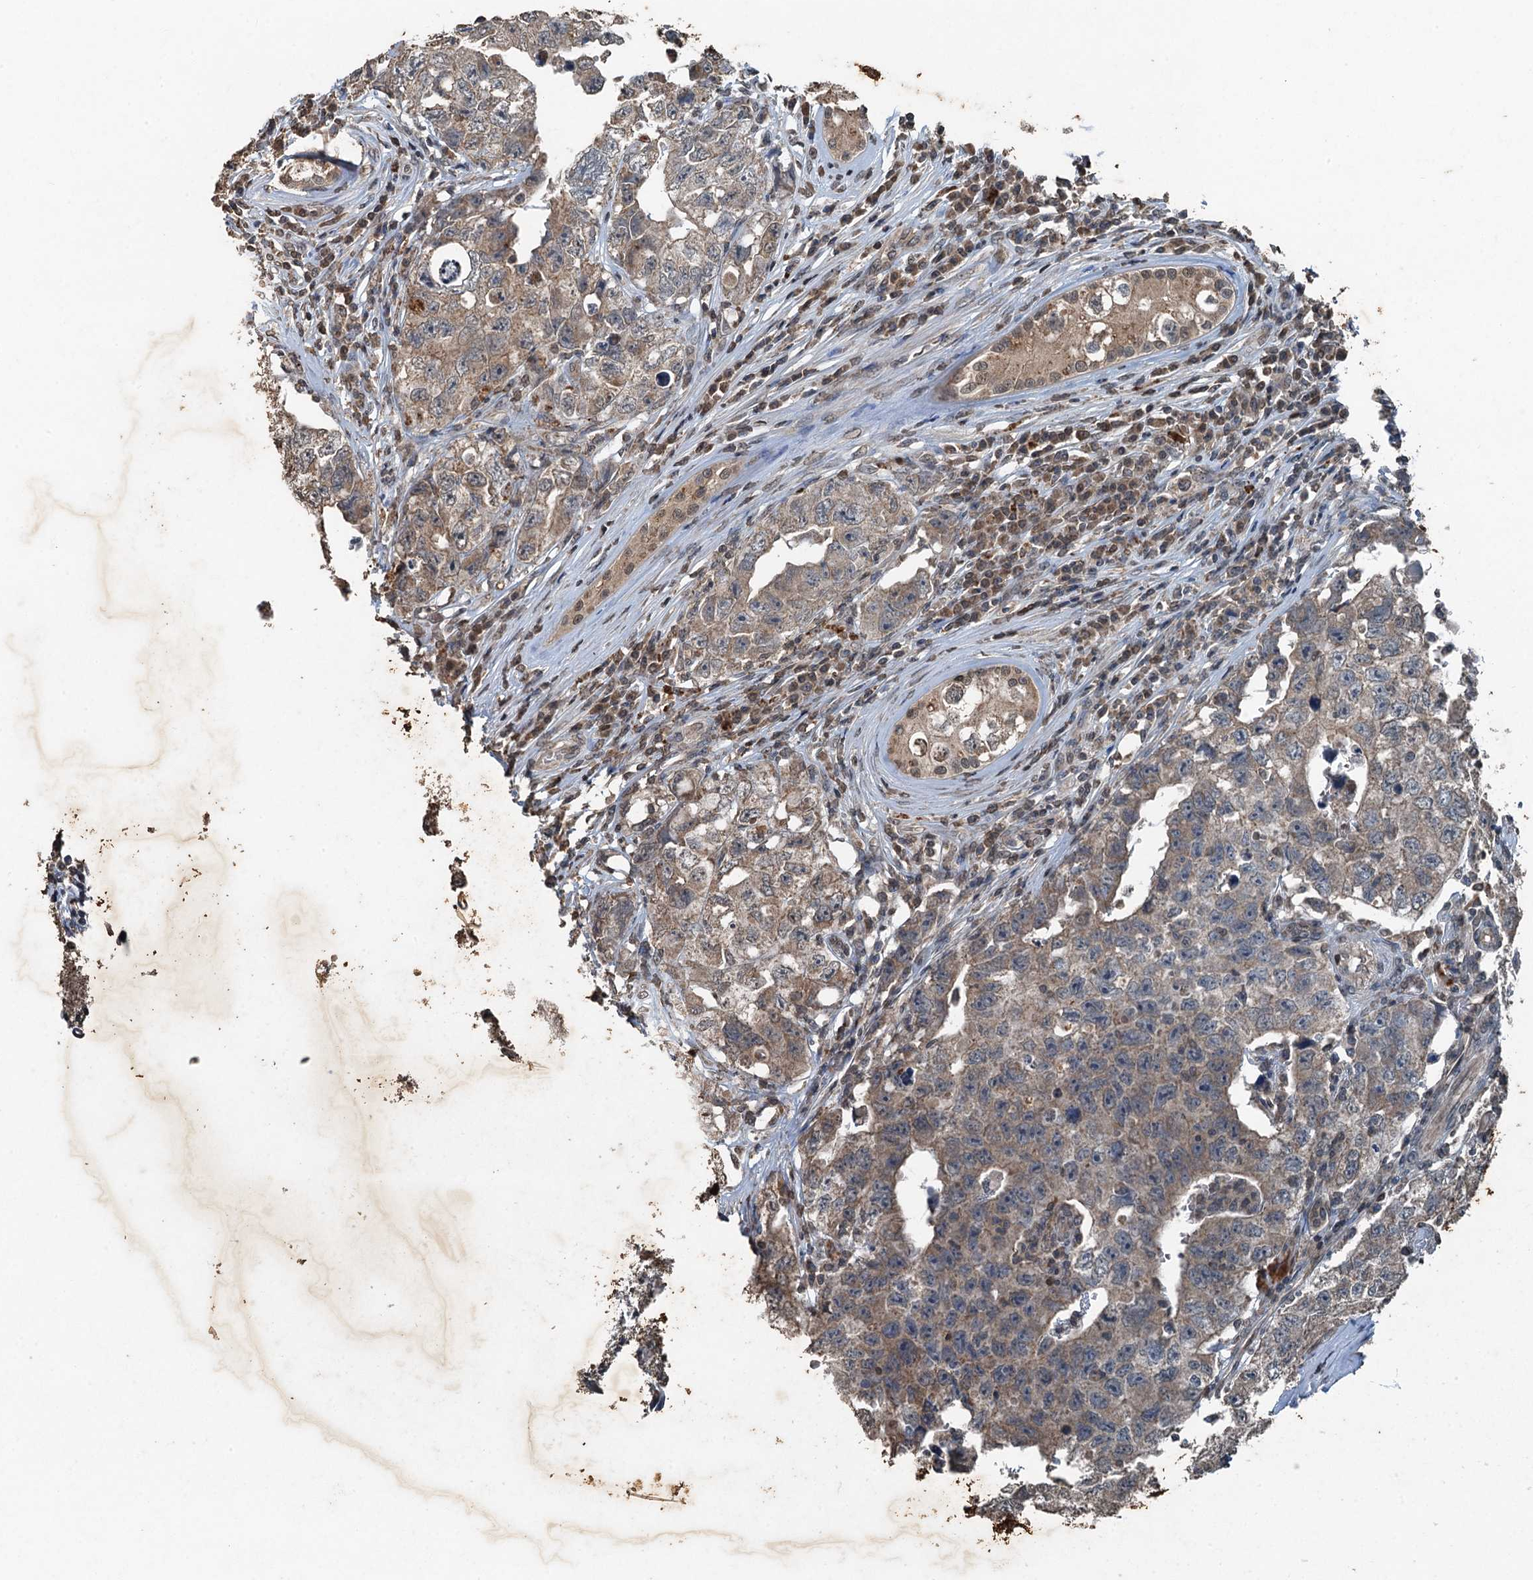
{"staining": {"intensity": "weak", "quantity": "25%-75%", "location": "cytoplasmic/membranous"}, "tissue": "testis cancer", "cell_type": "Tumor cells", "image_type": "cancer", "snomed": [{"axis": "morphology", "description": "Carcinoma, Embryonal, NOS"}, {"axis": "topography", "description": "Testis"}], "caption": "Human testis cancer (embryonal carcinoma) stained with a brown dye reveals weak cytoplasmic/membranous positive expression in approximately 25%-75% of tumor cells.", "gene": "TCTN1", "patient": {"sex": "male", "age": 17}}